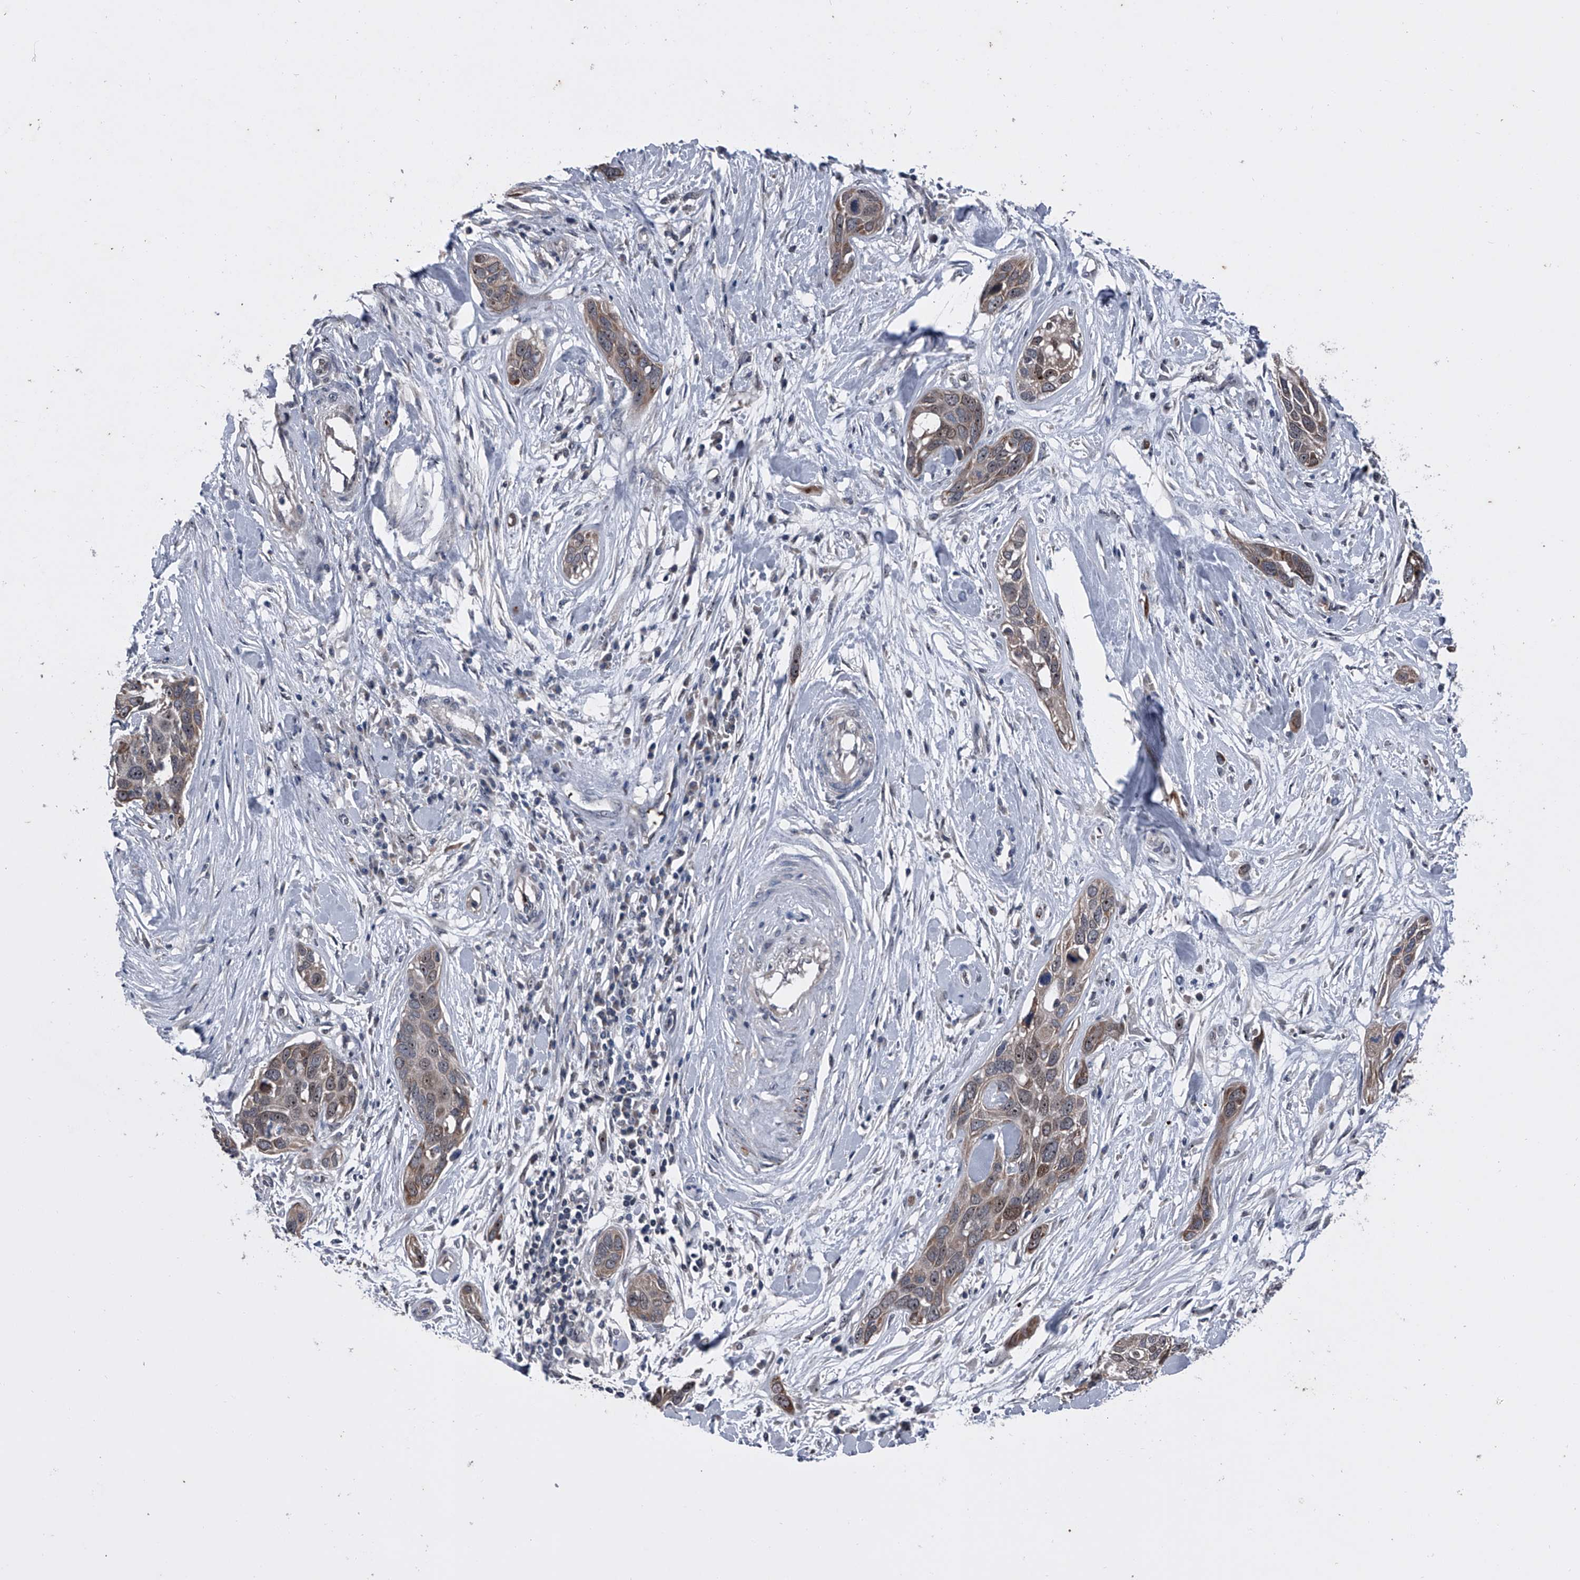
{"staining": {"intensity": "moderate", "quantity": "<25%", "location": "cytoplasmic/membranous,nuclear"}, "tissue": "pancreatic cancer", "cell_type": "Tumor cells", "image_type": "cancer", "snomed": [{"axis": "morphology", "description": "Adenocarcinoma, NOS"}, {"axis": "topography", "description": "Pancreas"}], "caption": "This is a histology image of immunohistochemistry staining of pancreatic cancer (adenocarcinoma), which shows moderate staining in the cytoplasmic/membranous and nuclear of tumor cells.", "gene": "CEP85L", "patient": {"sex": "female", "age": 60}}